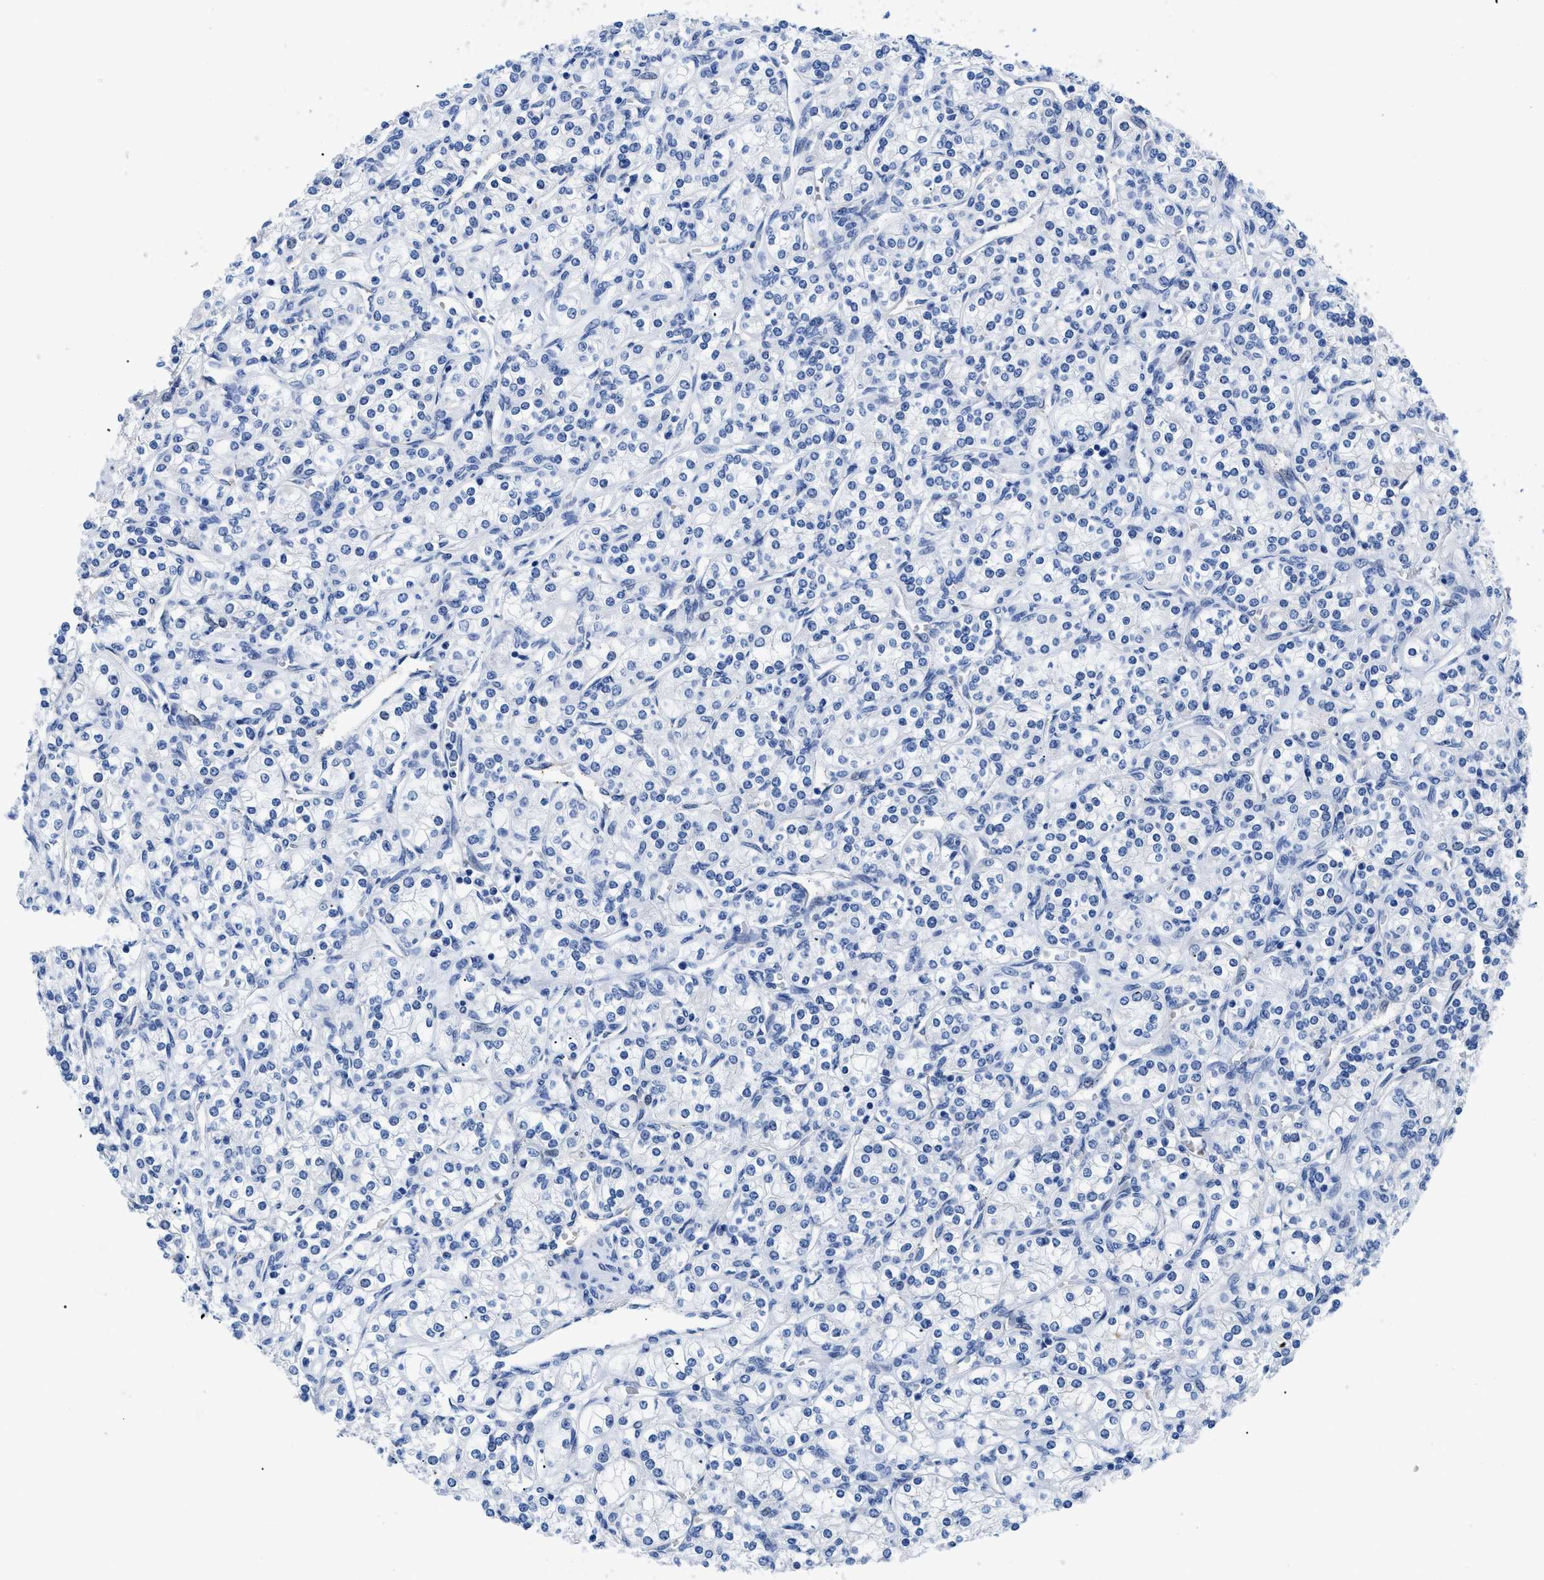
{"staining": {"intensity": "negative", "quantity": "none", "location": "none"}, "tissue": "renal cancer", "cell_type": "Tumor cells", "image_type": "cancer", "snomed": [{"axis": "morphology", "description": "Adenocarcinoma, NOS"}, {"axis": "topography", "description": "Kidney"}], "caption": "IHC histopathology image of human renal adenocarcinoma stained for a protein (brown), which shows no expression in tumor cells.", "gene": "TMEM68", "patient": {"sex": "male", "age": 77}}